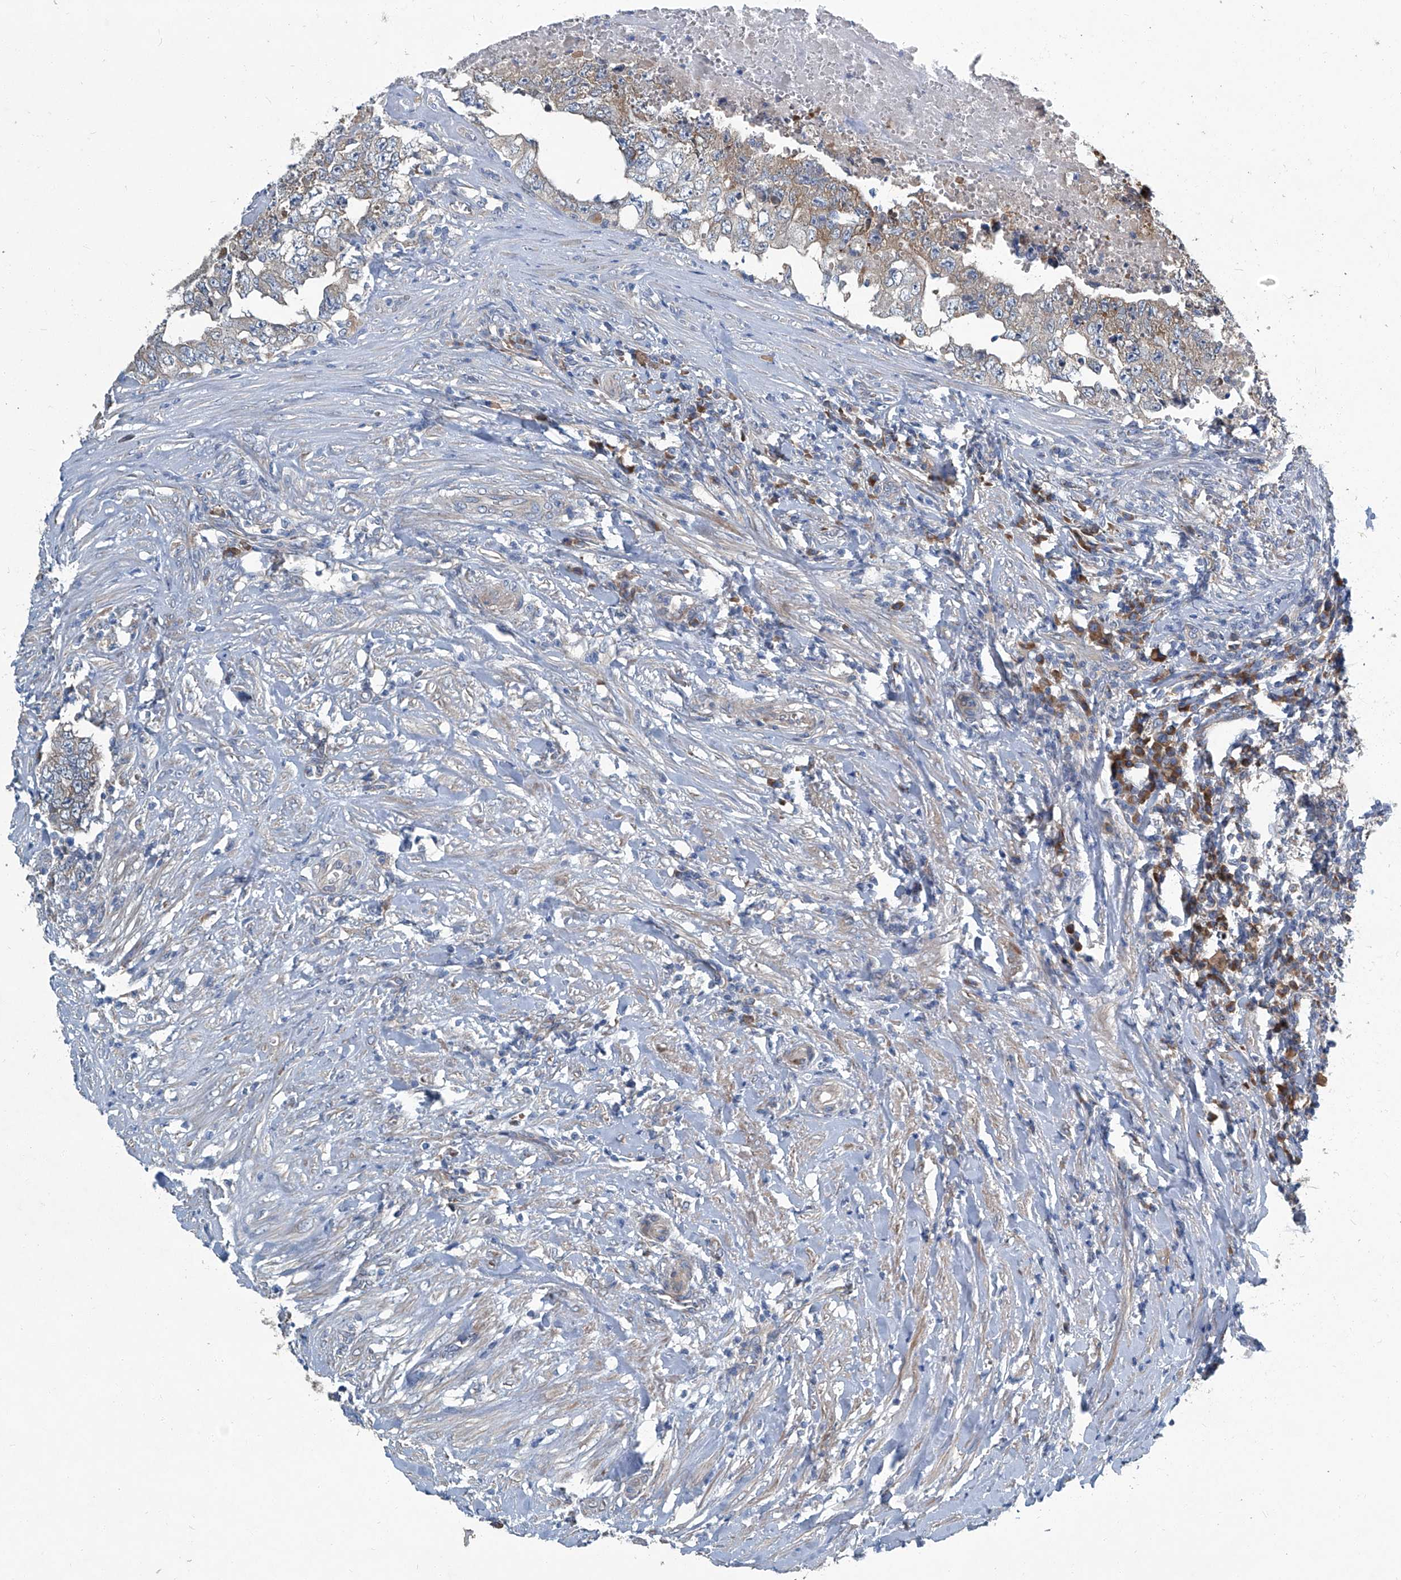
{"staining": {"intensity": "weak", "quantity": ">75%", "location": "cytoplasmic/membranous"}, "tissue": "testis cancer", "cell_type": "Tumor cells", "image_type": "cancer", "snomed": [{"axis": "morphology", "description": "Carcinoma, Embryonal, NOS"}, {"axis": "topography", "description": "Testis"}], "caption": "This is an image of IHC staining of testis cancer, which shows weak positivity in the cytoplasmic/membranous of tumor cells.", "gene": "SLC26A11", "patient": {"sex": "male", "age": 26}}